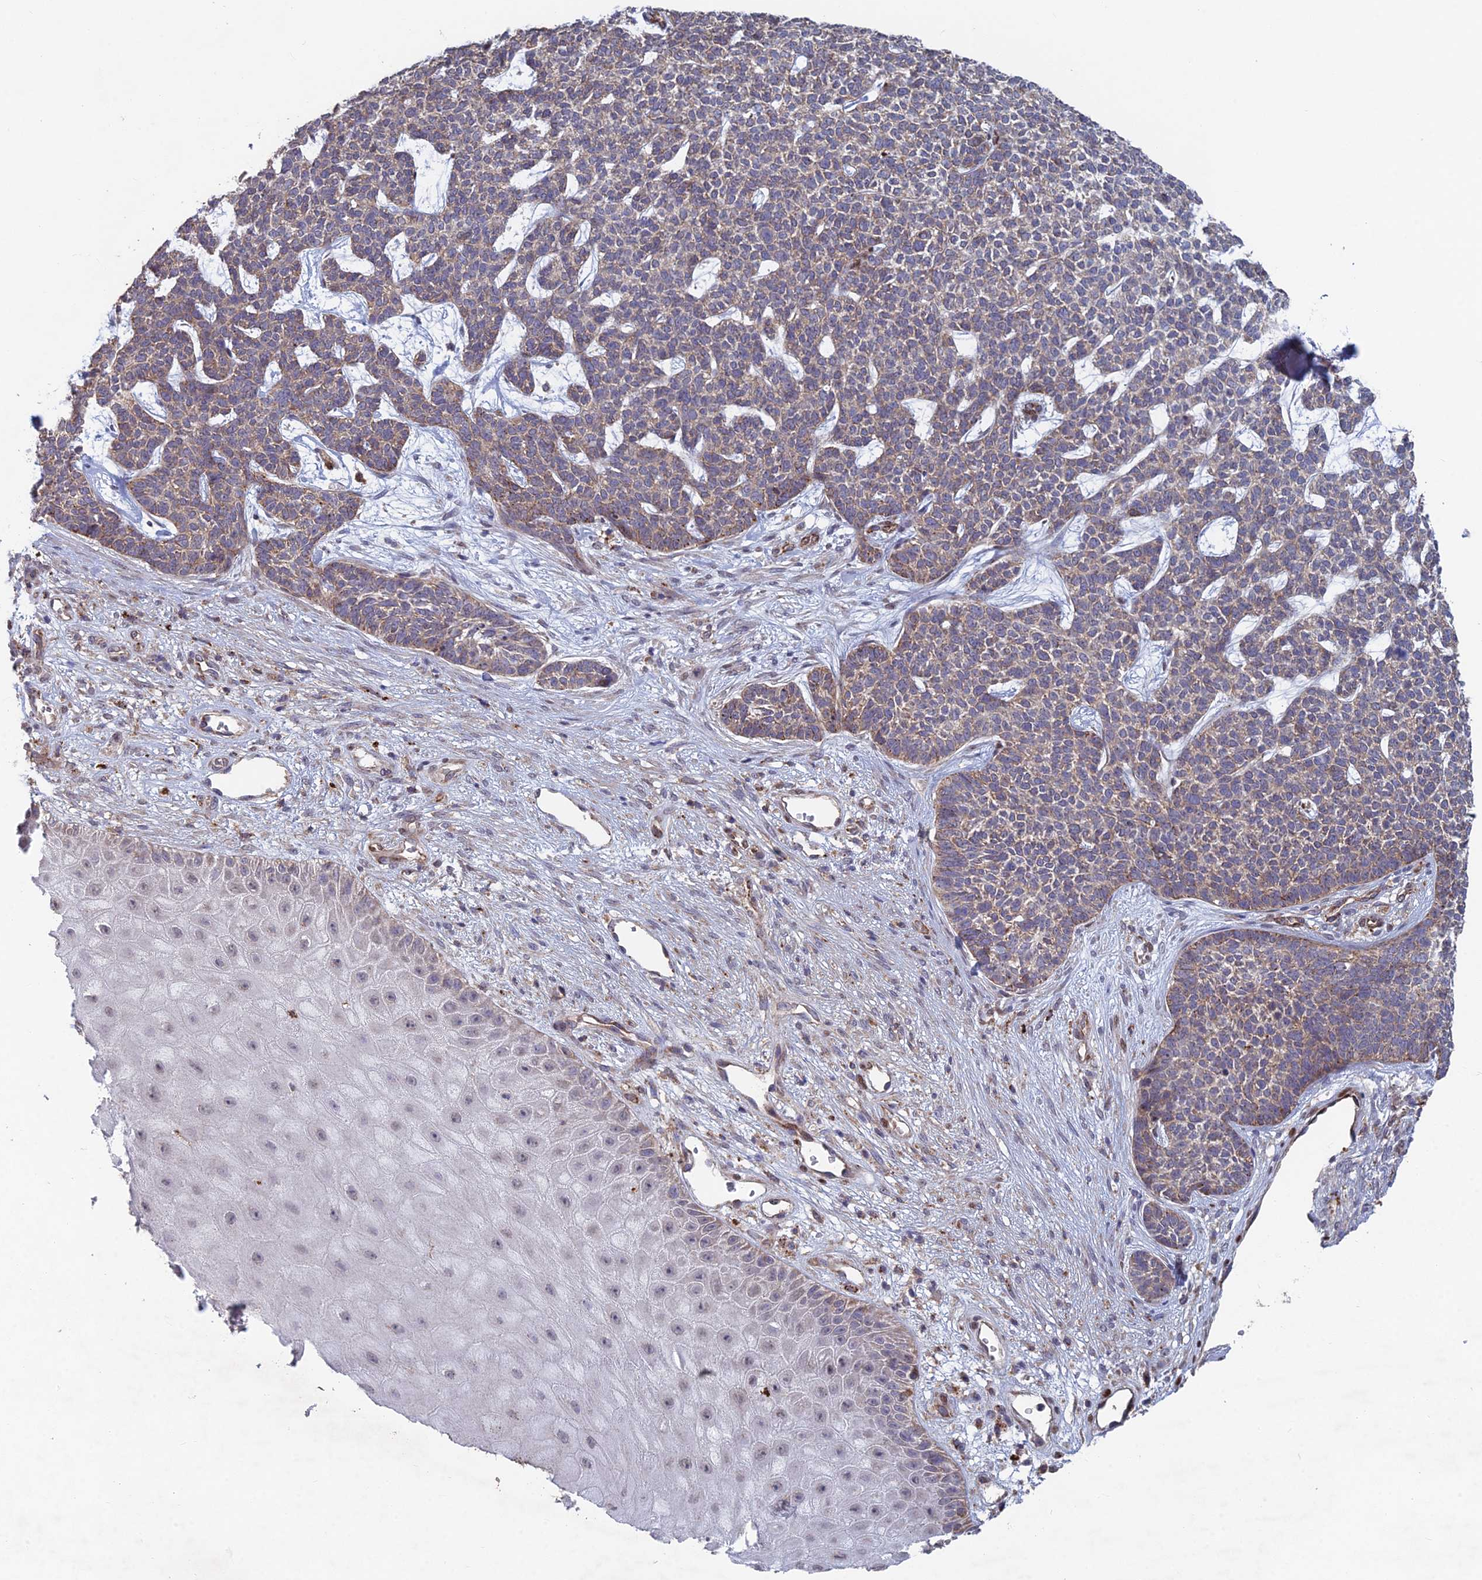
{"staining": {"intensity": "weak", "quantity": ">75%", "location": "cytoplasmic/membranous"}, "tissue": "skin cancer", "cell_type": "Tumor cells", "image_type": "cancer", "snomed": [{"axis": "morphology", "description": "Basal cell carcinoma"}, {"axis": "topography", "description": "Skin"}], "caption": "This histopathology image reveals skin cancer stained with IHC to label a protein in brown. The cytoplasmic/membranous of tumor cells show weak positivity for the protein. Nuclei are counter-stained blue.", "gene": "FOXS1", "patient": {"sex": "female", "age": 84}}